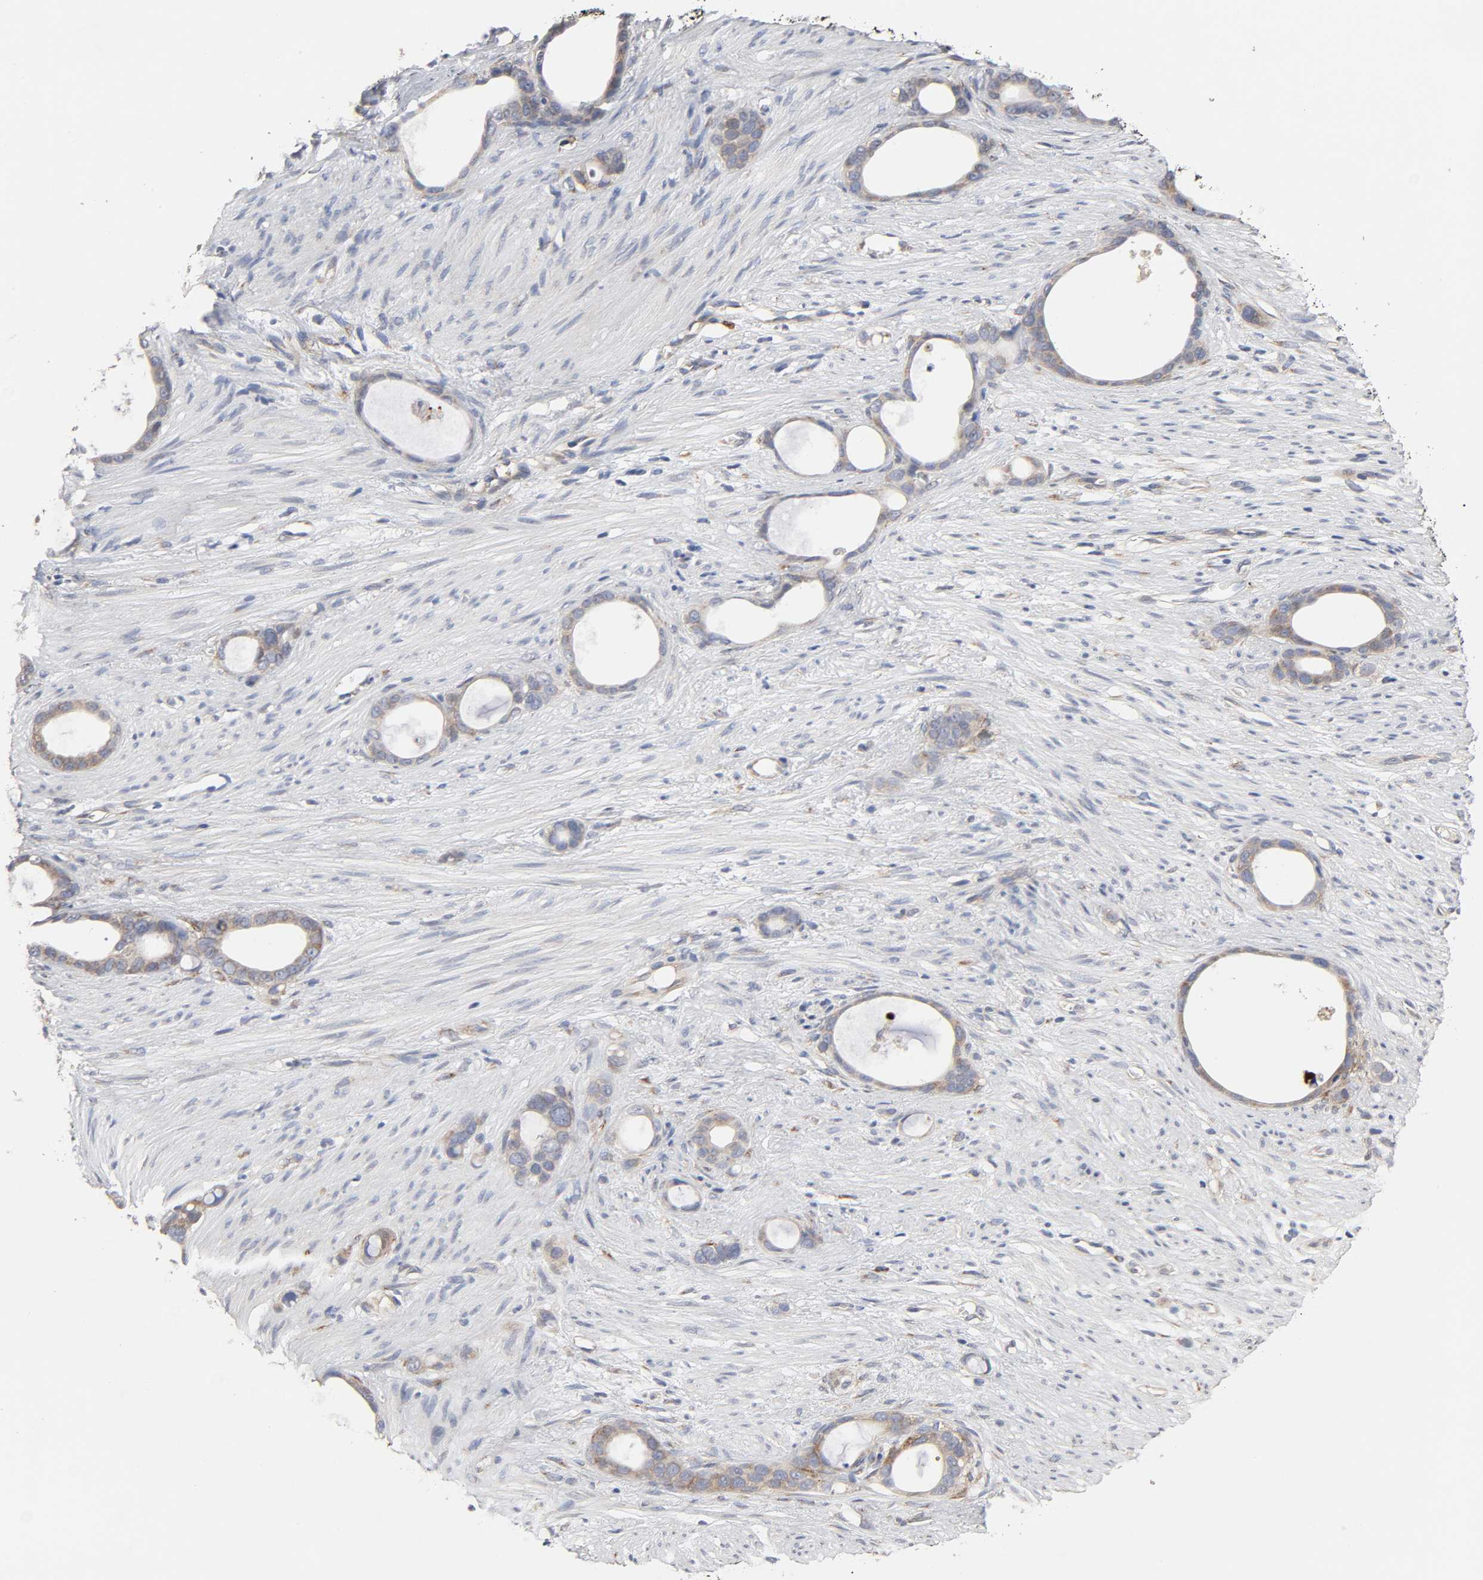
{"staining": {"intensity": "weak", "quantity": ">75%", "location": "cytoplasmic/membranous"}, "tissue": "stomach cancer", "cell_type": "Tumor cells", "image_type": "cancer", "snomed": [{"axis": "morphology", "description": "Adenocarcinoma, NOS"}, {"axis": "topography", "description": "Stomach"}], "caption": "Human adenocarcinoma (stomach) stained with a protein marker shows weak staining in tumor cells.", "gene": "HDLBP", "patient": {"sex": "female", "age": 75}}